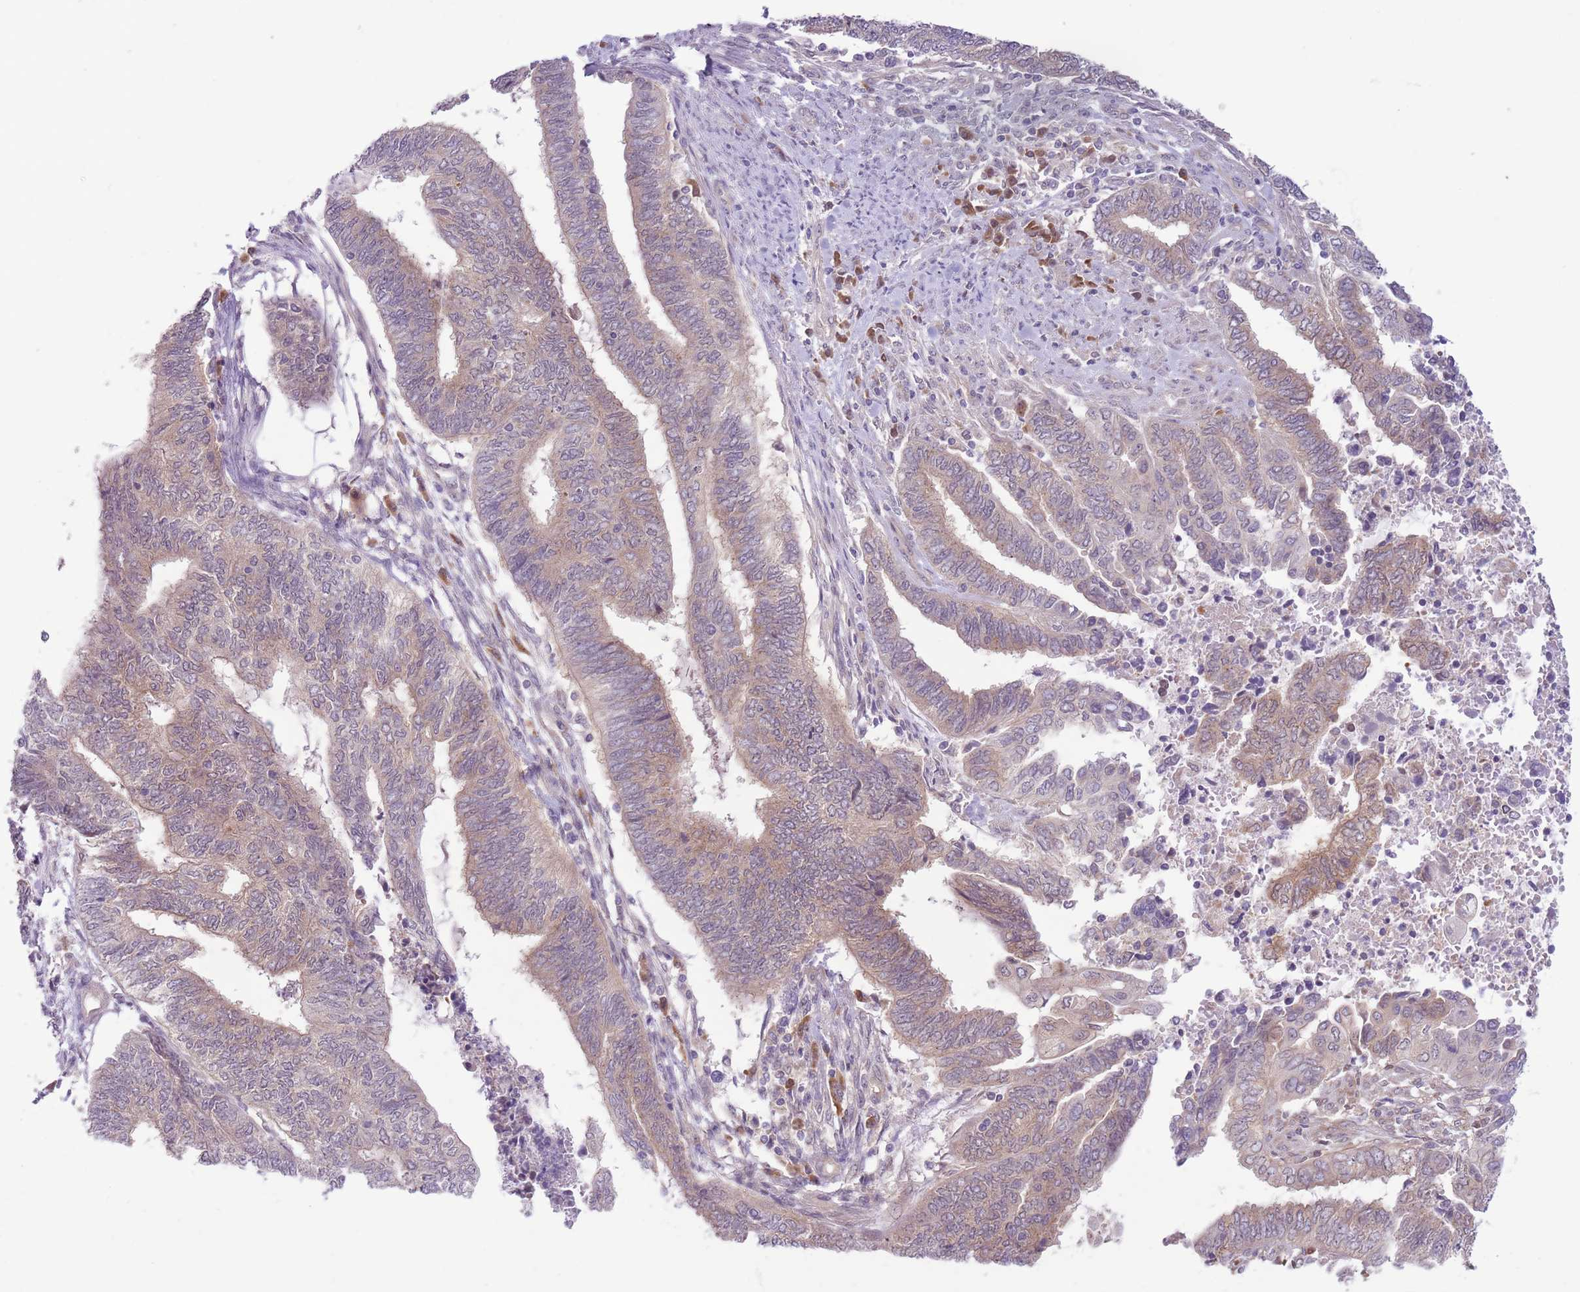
{"staining": {"intensity": "weak", "quantity": ">75%", "location": "cytoplasmic/membranous"}, "tissue": "endometrial cancer", "cell_type": "Tumor cells", "image_type": "cancer", "snomed": [{"axis": "morphology", "description": "Adenocarcinoma, NOS"}, {"axis": "topography", "description": "Uterus"}, {"axis": "topography", "description": "Endometrium"}], "caption": "A low amount of weak cytoplasmic/membranous positivity is appreciated in approximately >75% of tumor cells in endometrial cancer (adenocarcinoma) tissue.", "gene": "COPE", "patient": {"sex": "female", "age": 70}}